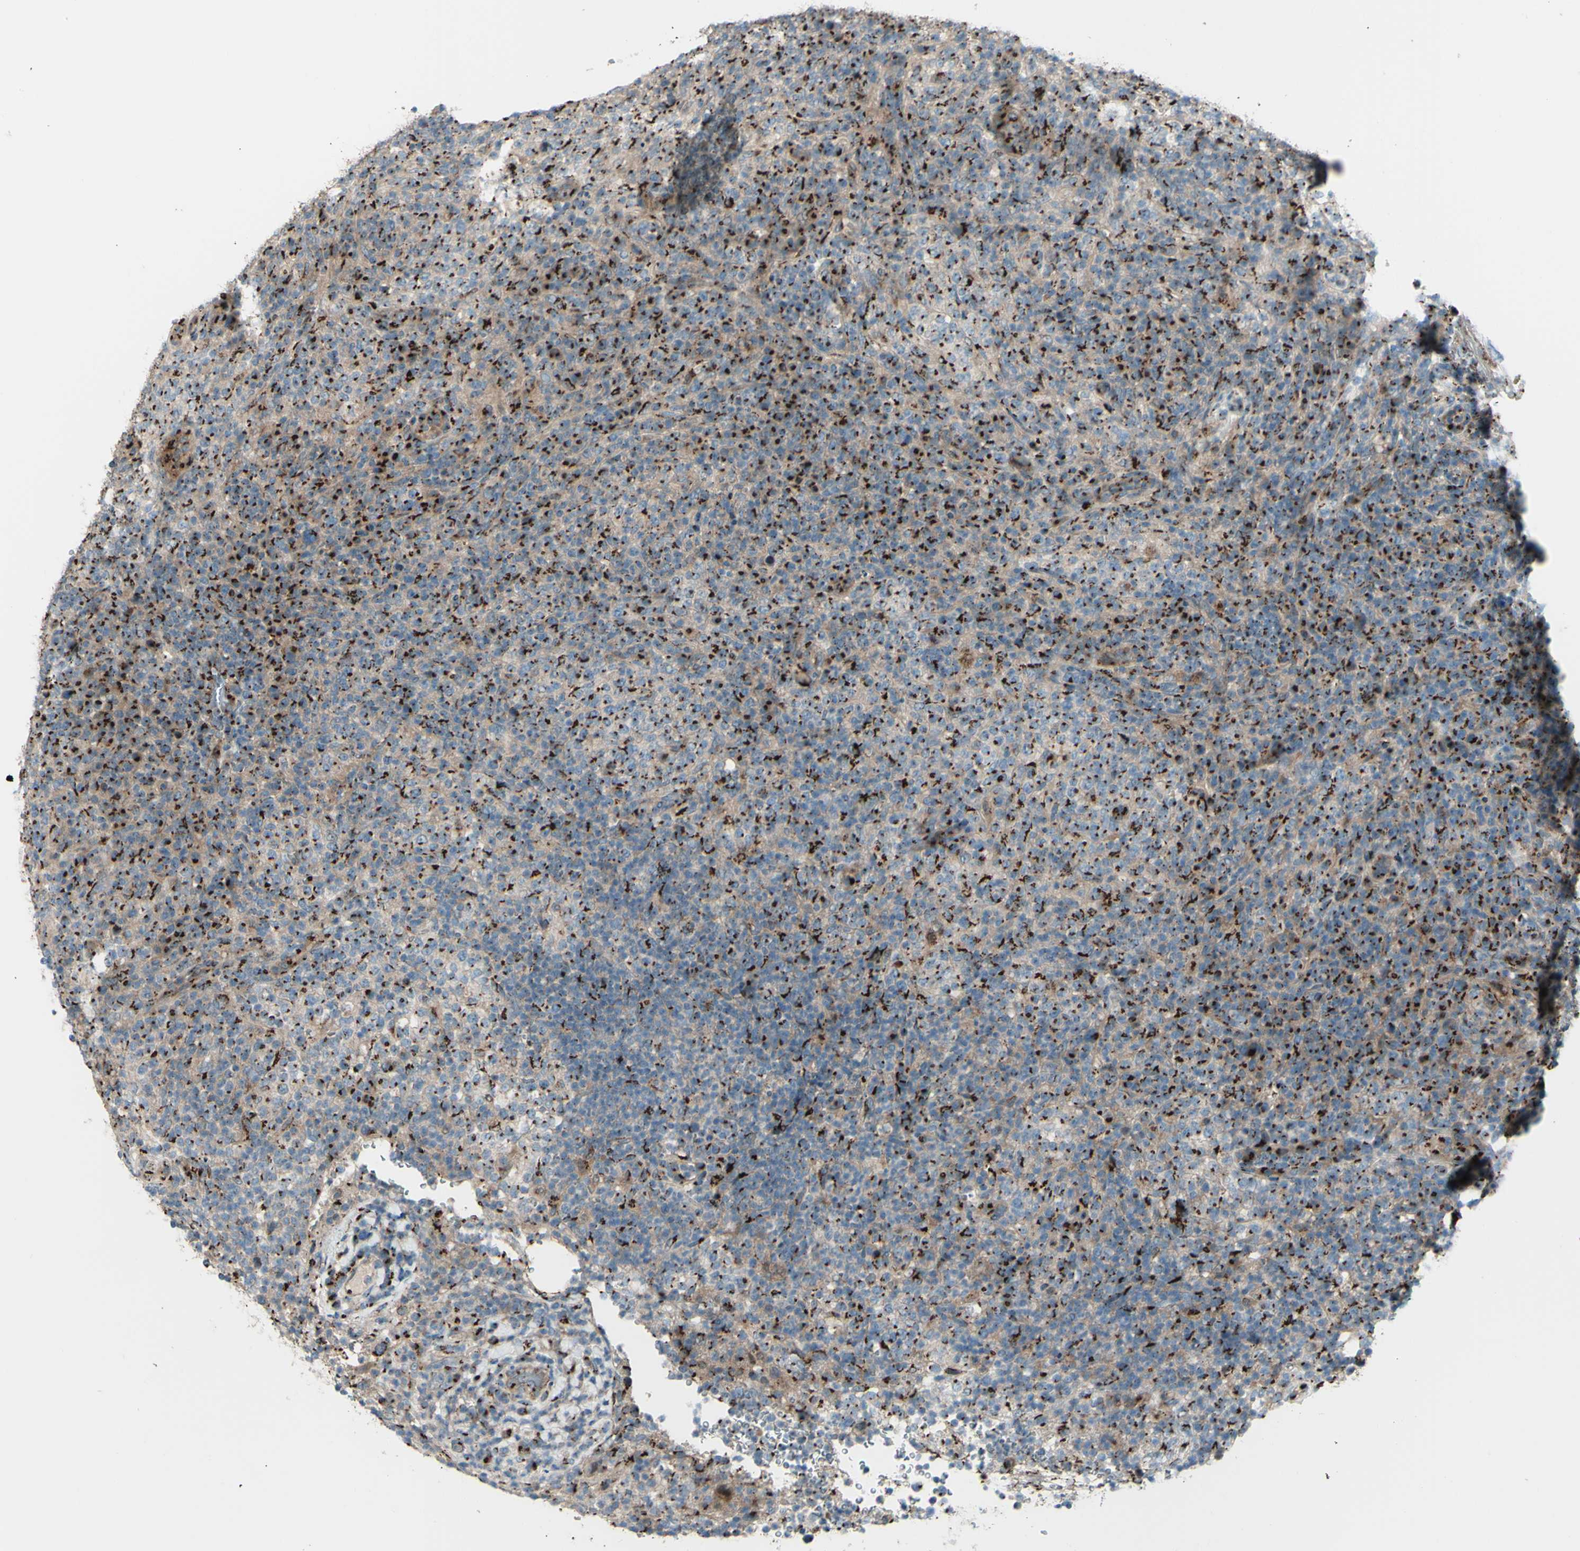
{"staining": {"intensity": "moderate", "quantity": ">75%", "location": "cytoplasmic/membranous"}, "tissue": "lymphoma", "cell_type": "Tumor cells", "image_type": "cancer", "snomed": [{"axis": "morphology", "description": "Malignant lymphoma, non-Hodgkin's type, High grade"}, {"axis": "topography", "description": "Lymph node"}], "caption": "Immunohistochemical staining of malignant lymphoma, non-Hodgkin's type (high-grade) displays medium levels of moderate cytoplasmic/membranous positivity in about >75% of tumor cells.", "gene": "BPNT2", "patient": {"sex": "female", "age": 76}}